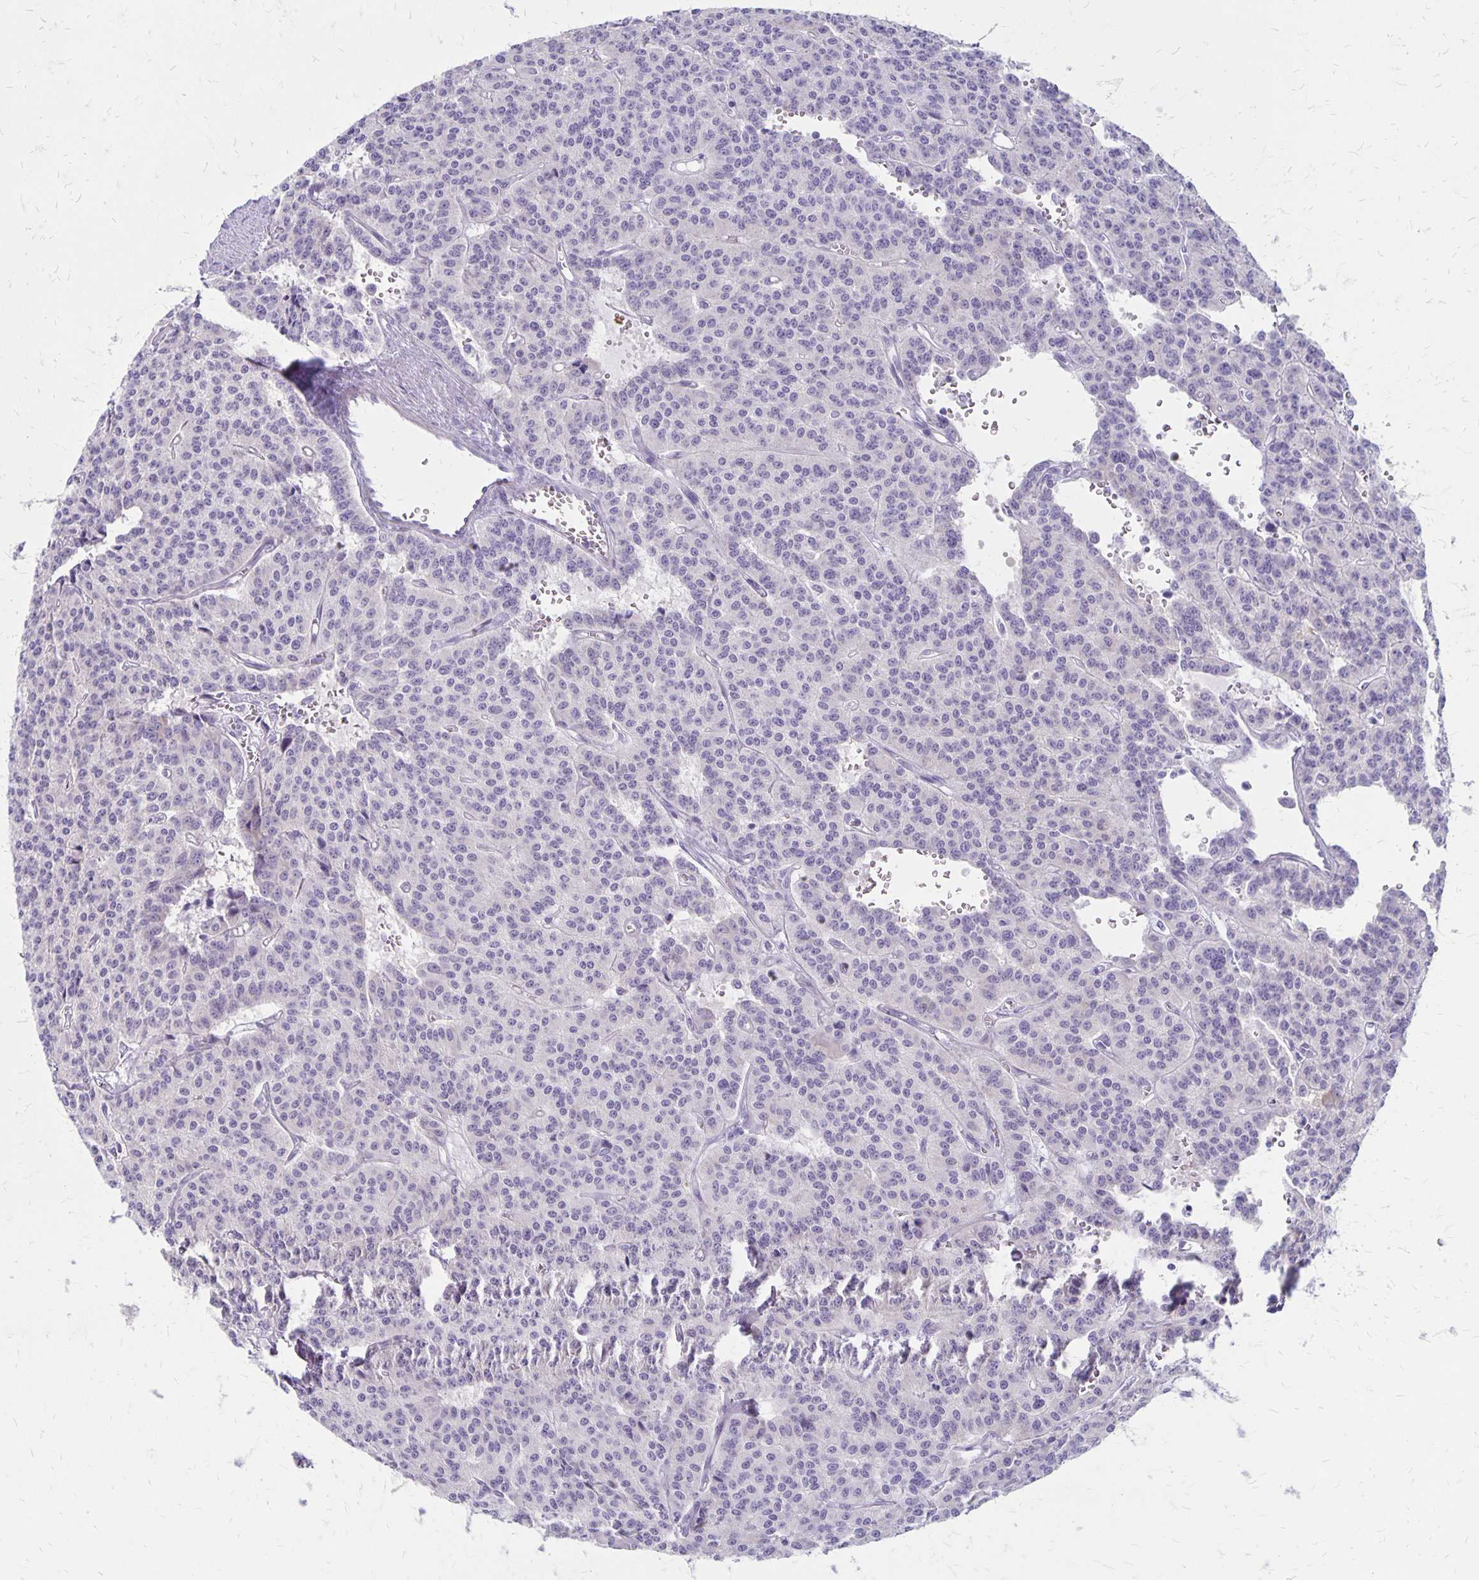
{"staining": {"intensity": "negative", "quantity": "none", "location": "none"}, "tissue": "carcinoid", "cell_type": "Tumor cells", "image_type": "cancer", "snomed": [{"axis": "morphology", "description": "Carcinoid, malignant, NOS"}, {"axis": "topography", "description": "Lung"}], "caption": "DAB (3,3'-diaminobenzidine) immunohistochemical staining of human carcinoid shows no significant staining in tumor cells.", "gene": "HOMER1", "patient": {"sex": "female", "age": 71}}